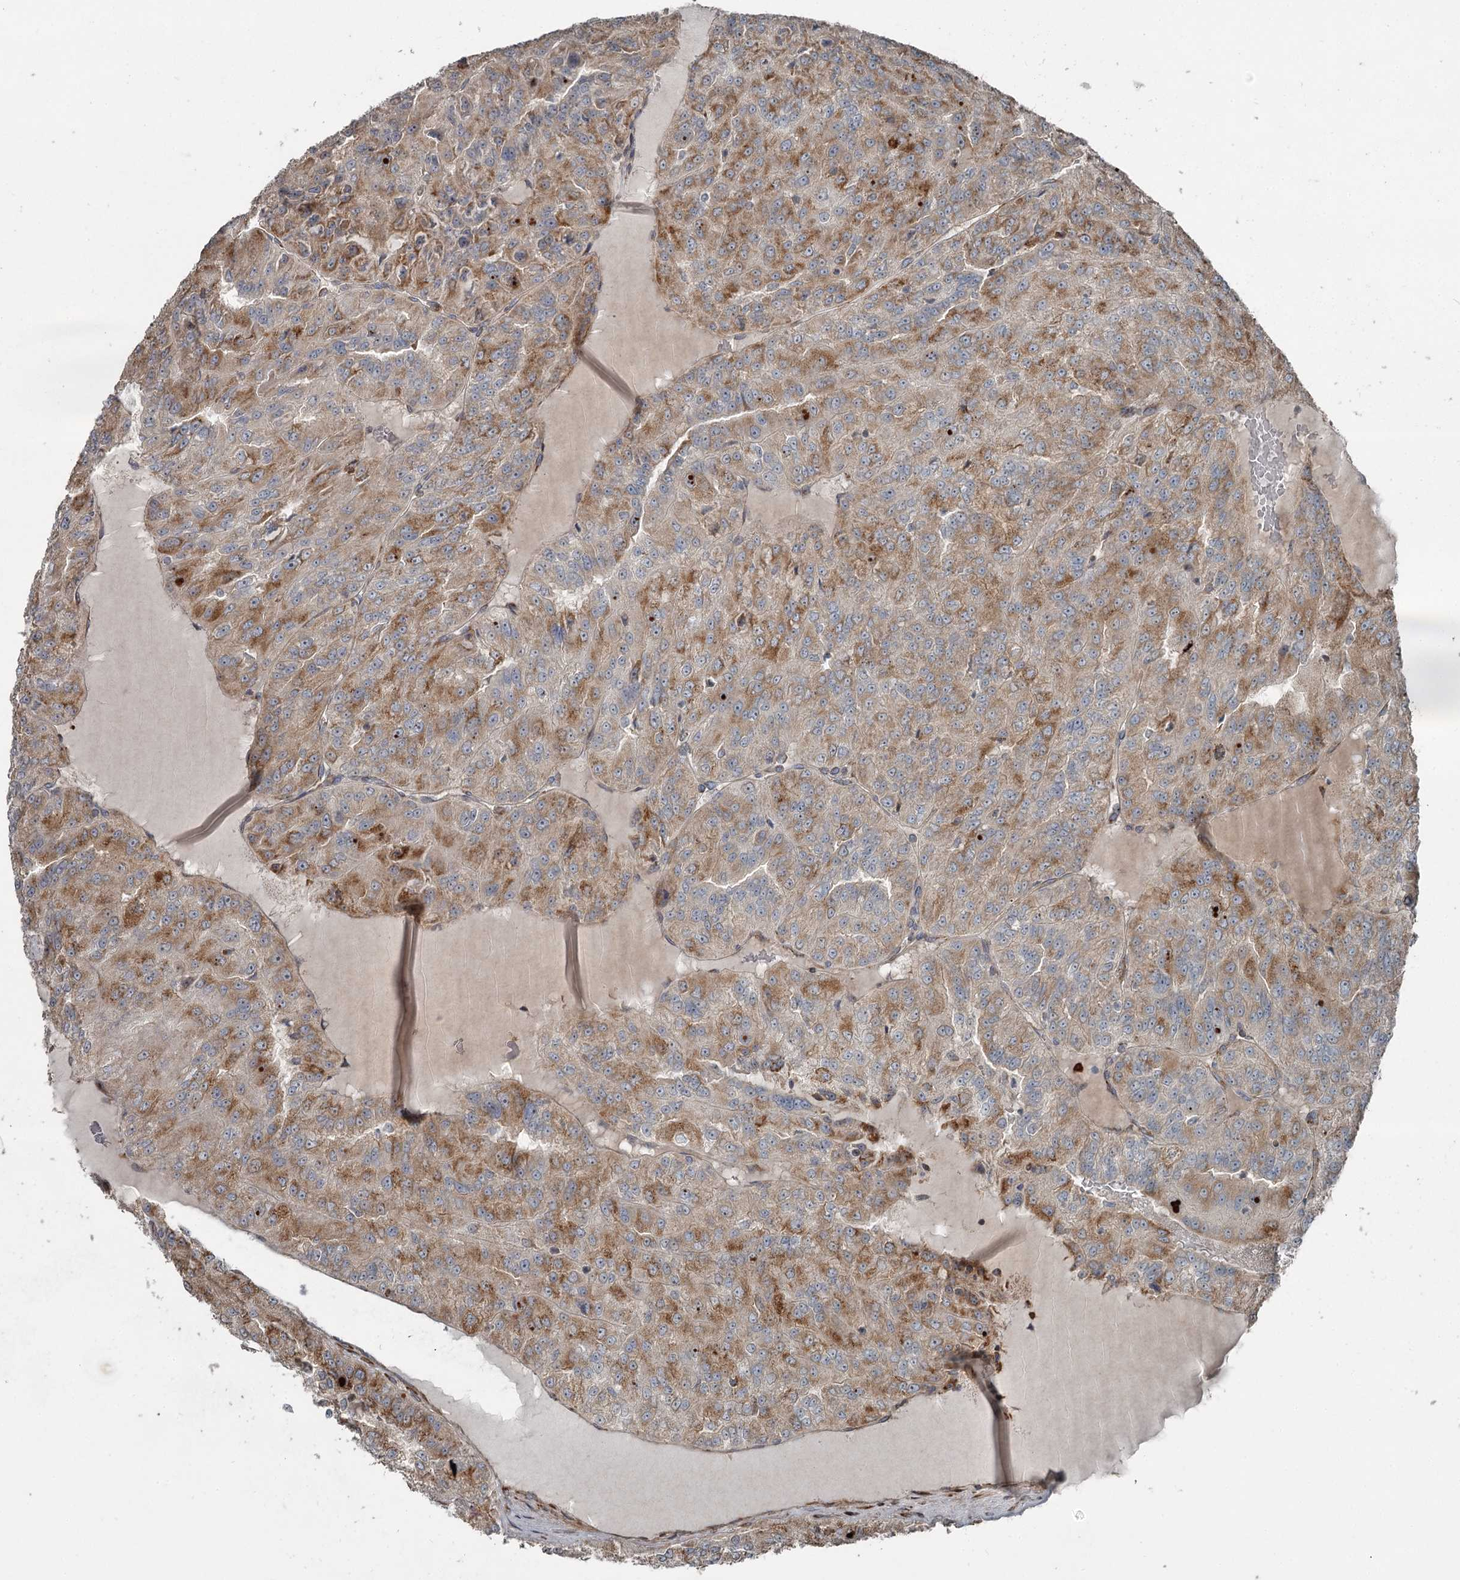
{"staining": {"intensity": "moderate", "quantity": "25%-75%", "location": "cytoplasmic/membranous"}, "tissue": "renal cancer", "cell_type": "Tumor cells", "image_type": "cancer", "snomed": [{"axis": "morphology", "description": "Adenocarcinoma, NOS"}, {"axis": "topography", "description": "Kidney"}], "caption": "The histopathology image reveals a brown stain indicating the presence of a protein in the cytoplasmic/membranous of tumor cells in renal cancer. (brown staining indicates protein expression, while blue staining denotes nuclei).", "gene": "RASSF8", "patient": {"sex": "female", "age": 63}}